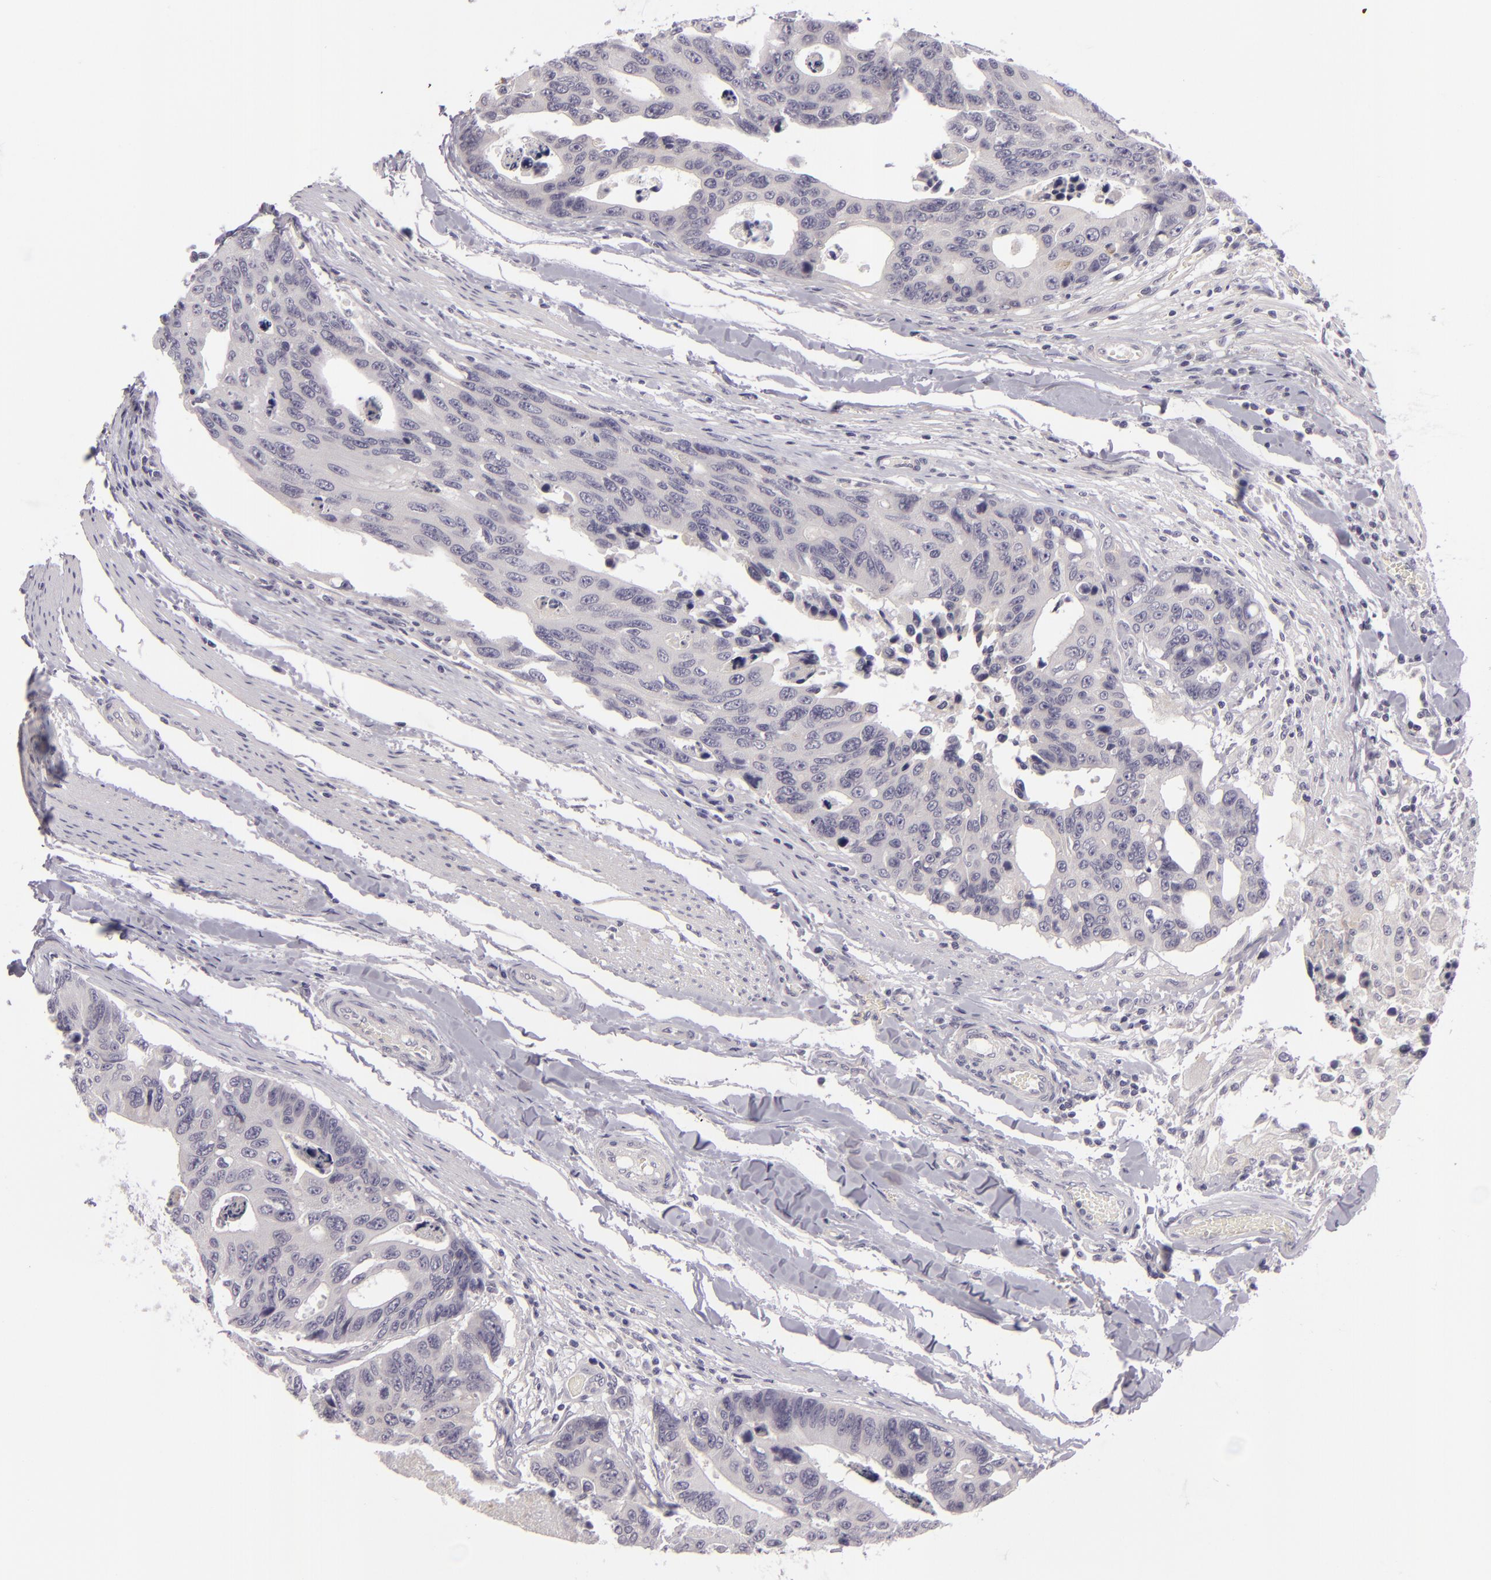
{"staining": {"intensity": "negative", "quantity": "none", "location": "none"}, "tissue": "colorectal cancer", "cell_type": "Tumor cells", "image_type": "cancer", "snomed": [{"axis": "morphology", "description": "Adenocarcinoma, NOS"}, {"axis": "topography", "description": "Colon"}], "caption": "This histopathology image is of adenocarcinoma (colorectal) stained with IHC to label a protein in brown with the nuclei are counter-stained blue. There is no expression in tumor cells.", "gene": "EGFL6", "patient": {"sex": "female", "age": 86}}